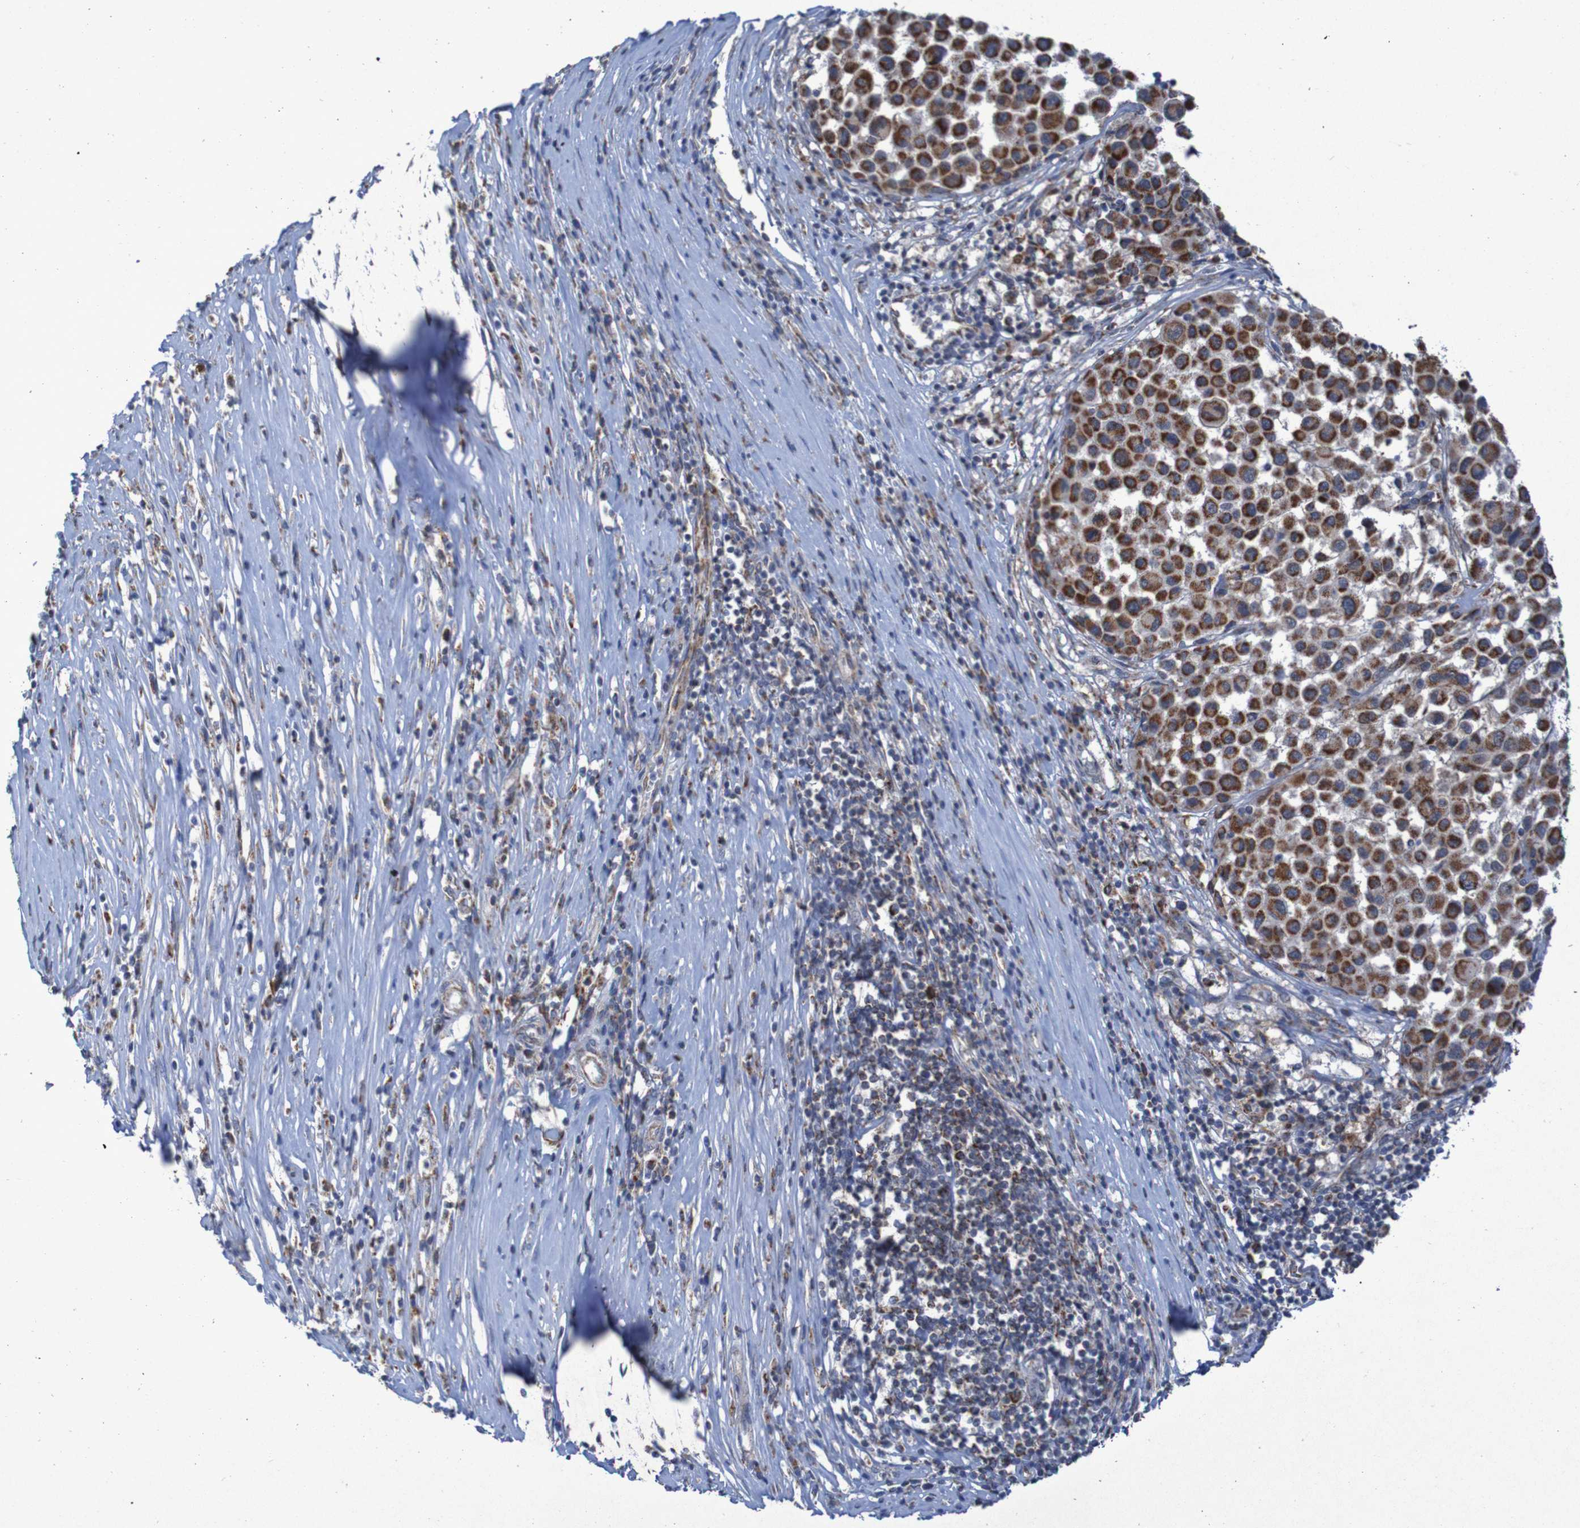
{"staining": {"intensity": "strong", "quantity": ">75%", "location": "cytoplasmic/membranous"}, "tissue": "melanoma", "cell_type": "Tumor cells", "image_type": "cancer", "snomed": [{"axis": "morphology", "description": "Malignant melanoma, Metastatic site"}, {"axis": "topography", "description": "Lymph node"}], "caption": "This histopathology image shows malignant melanoma (metastatic site) stained with immunohistochemistry to label a protein in brown. The cytoplasmic/membranous of tumor cells show strong positivity for the protein. Nuclei are counter-stained blue.", "gene": "CCDC51", "patient": {"sex": "male", "age": 61}}